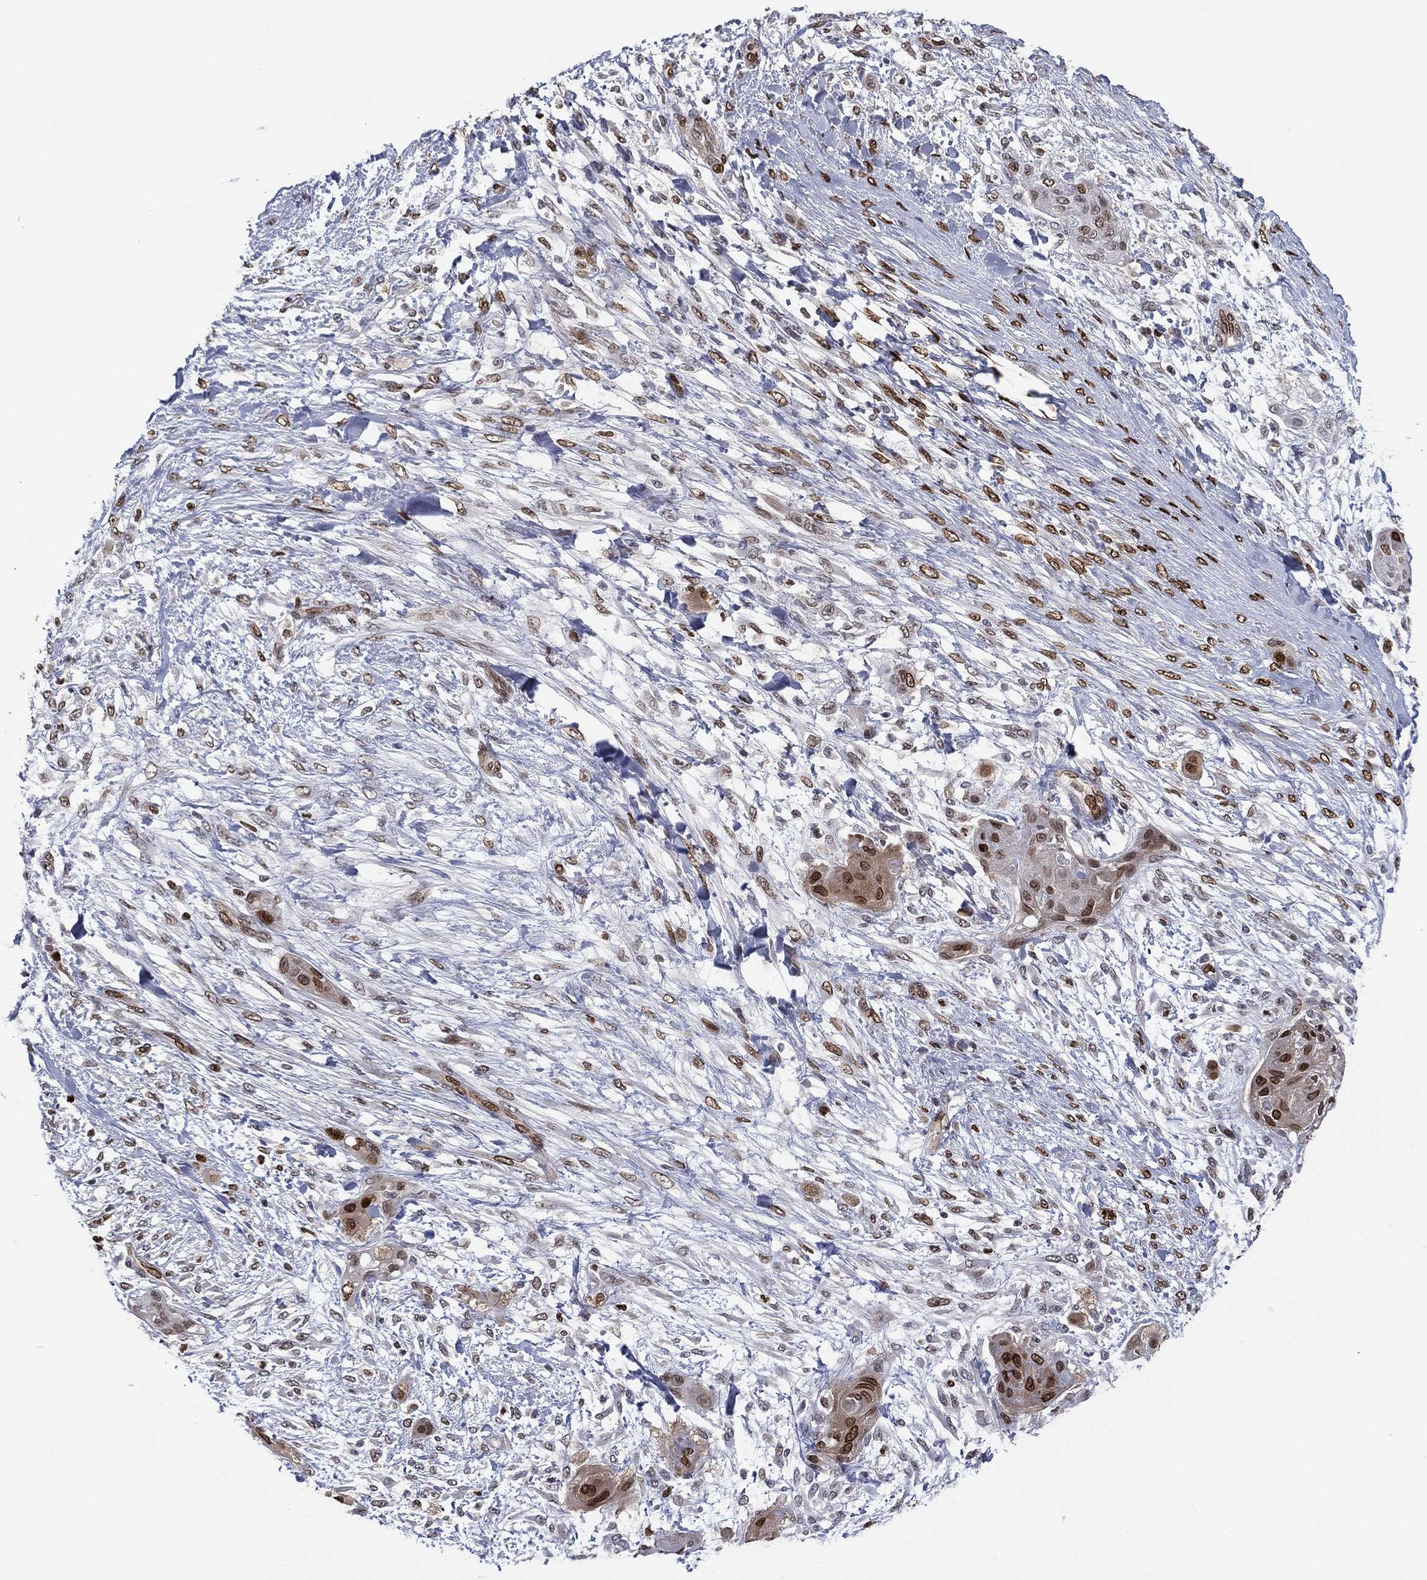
{"staining": {"intensity": "strong", "quantity": "25%-75%", "location": "nuclear"}, "tissue": "skin cancer", "cell_type": "Tumor cells", "image_type": "cancer", "snomed": [{"axis": "morphology", "description": "Squamous cell carcinoma, NOS"}, {"axis": "topography", "description": "Skin"}], "caption": "Immunohistochemistry photomicrograph of squamous cell carcinoma (skin) stained for a protein (brown), which displays high levels of strong nuclear expression in approximately 25%-75% of tumor cells.", "gene": "LMNB1", "patient": {"sex": "male", "age": 62}}